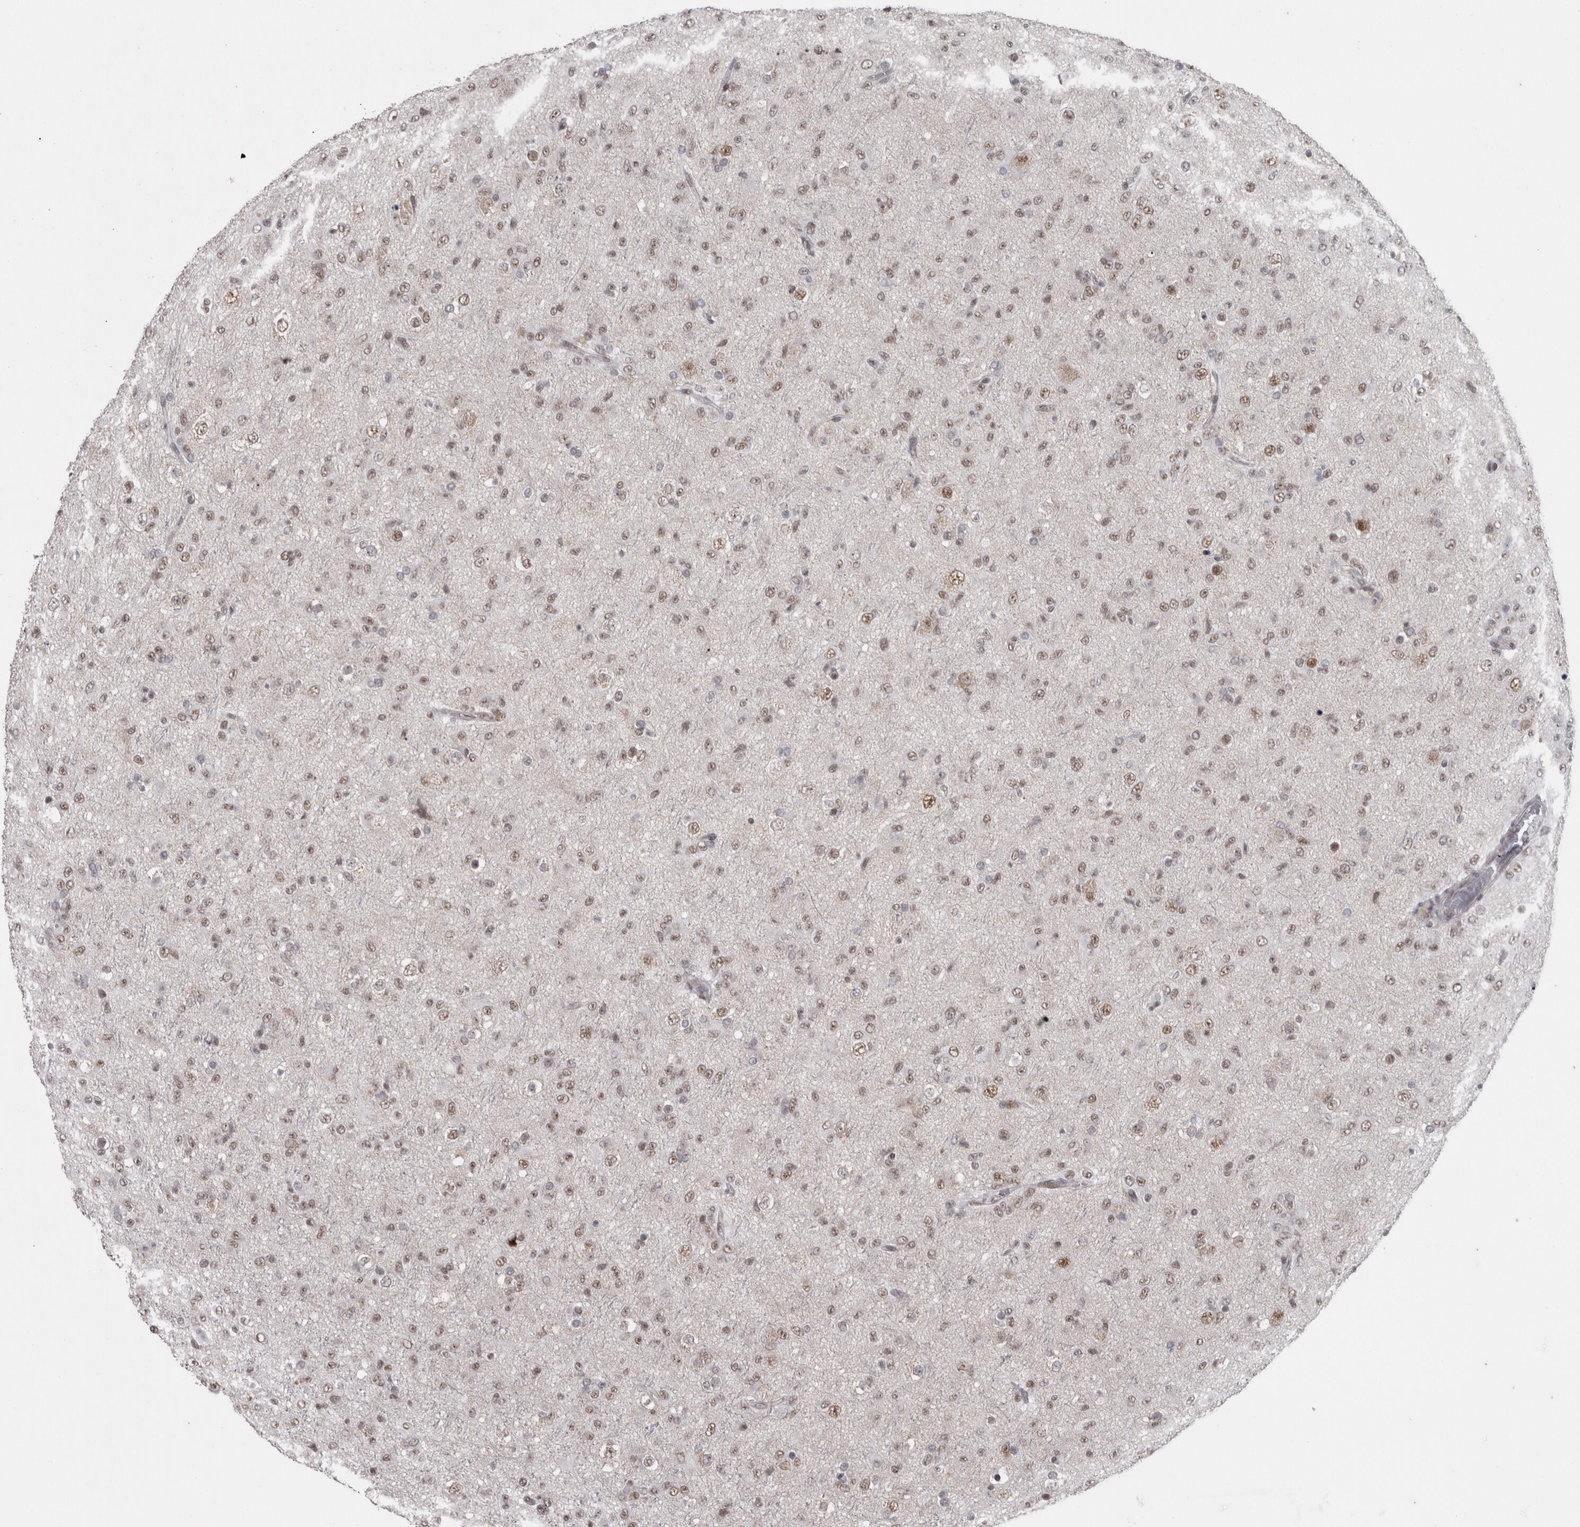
{"staining": {"intensity": "weak", "quantity": "25%-75%", "location": "nuclear"}, "tissue": "glioma", "cell_type": "Tumor cells", "image_type": "cancer", "snomed": [{"axis": "morphology", "description": "Glioma, malignant, Low grade"}, {"axis": "topography", "description": "Brain"}], "caption": "Weak nuclear staining is seen in about 25%-75% of tumor cells in malignant low-grade glioma.", "gene": "MICU3", "patient": {"sex": "male", "age": 65}}